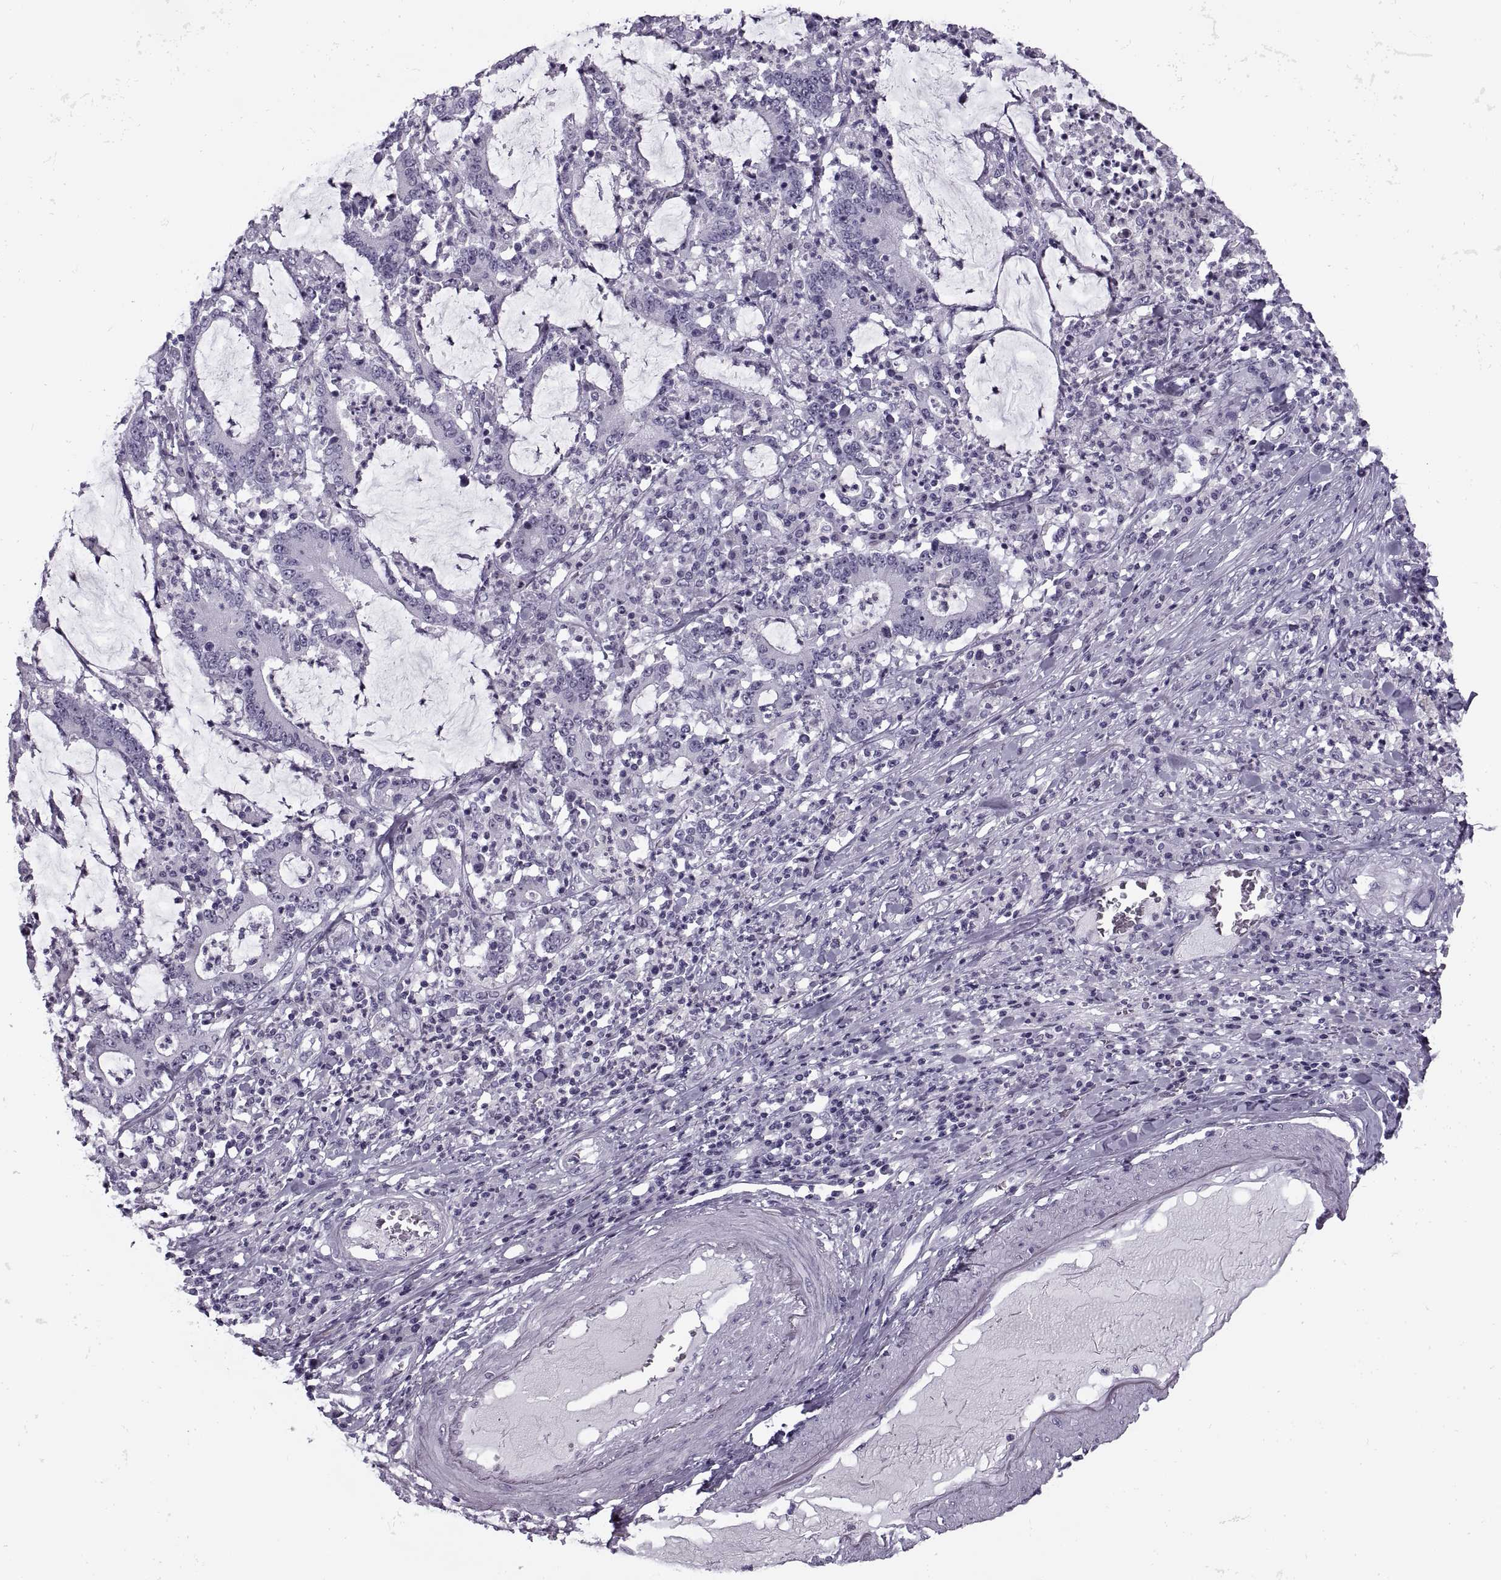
{"staining": {"intensity": "negative", "quantity": "none", "location": "none"}, "tissue": "stomach cancer", "cell_type": "Tumor cells", "image_type": "cancer", "snomed": [{"axis": "morphology", "description": "Adenocarcinoma, NOS"}, {"axis": "topography", "description": "Stomach, upper"}], "caption": "Immunohistochemical staining of human stomach adenocarcinoma reveals no significant staining in tumor cells. (Stains: DAB (3,3'-diaminobenzidine) immunohistochemistry with hematoxylin counter stain, Microscopy: brightfield microscopy at high magnification).", "gene": "FAM24A", "patient": {"sex": "male", "age": 68}}